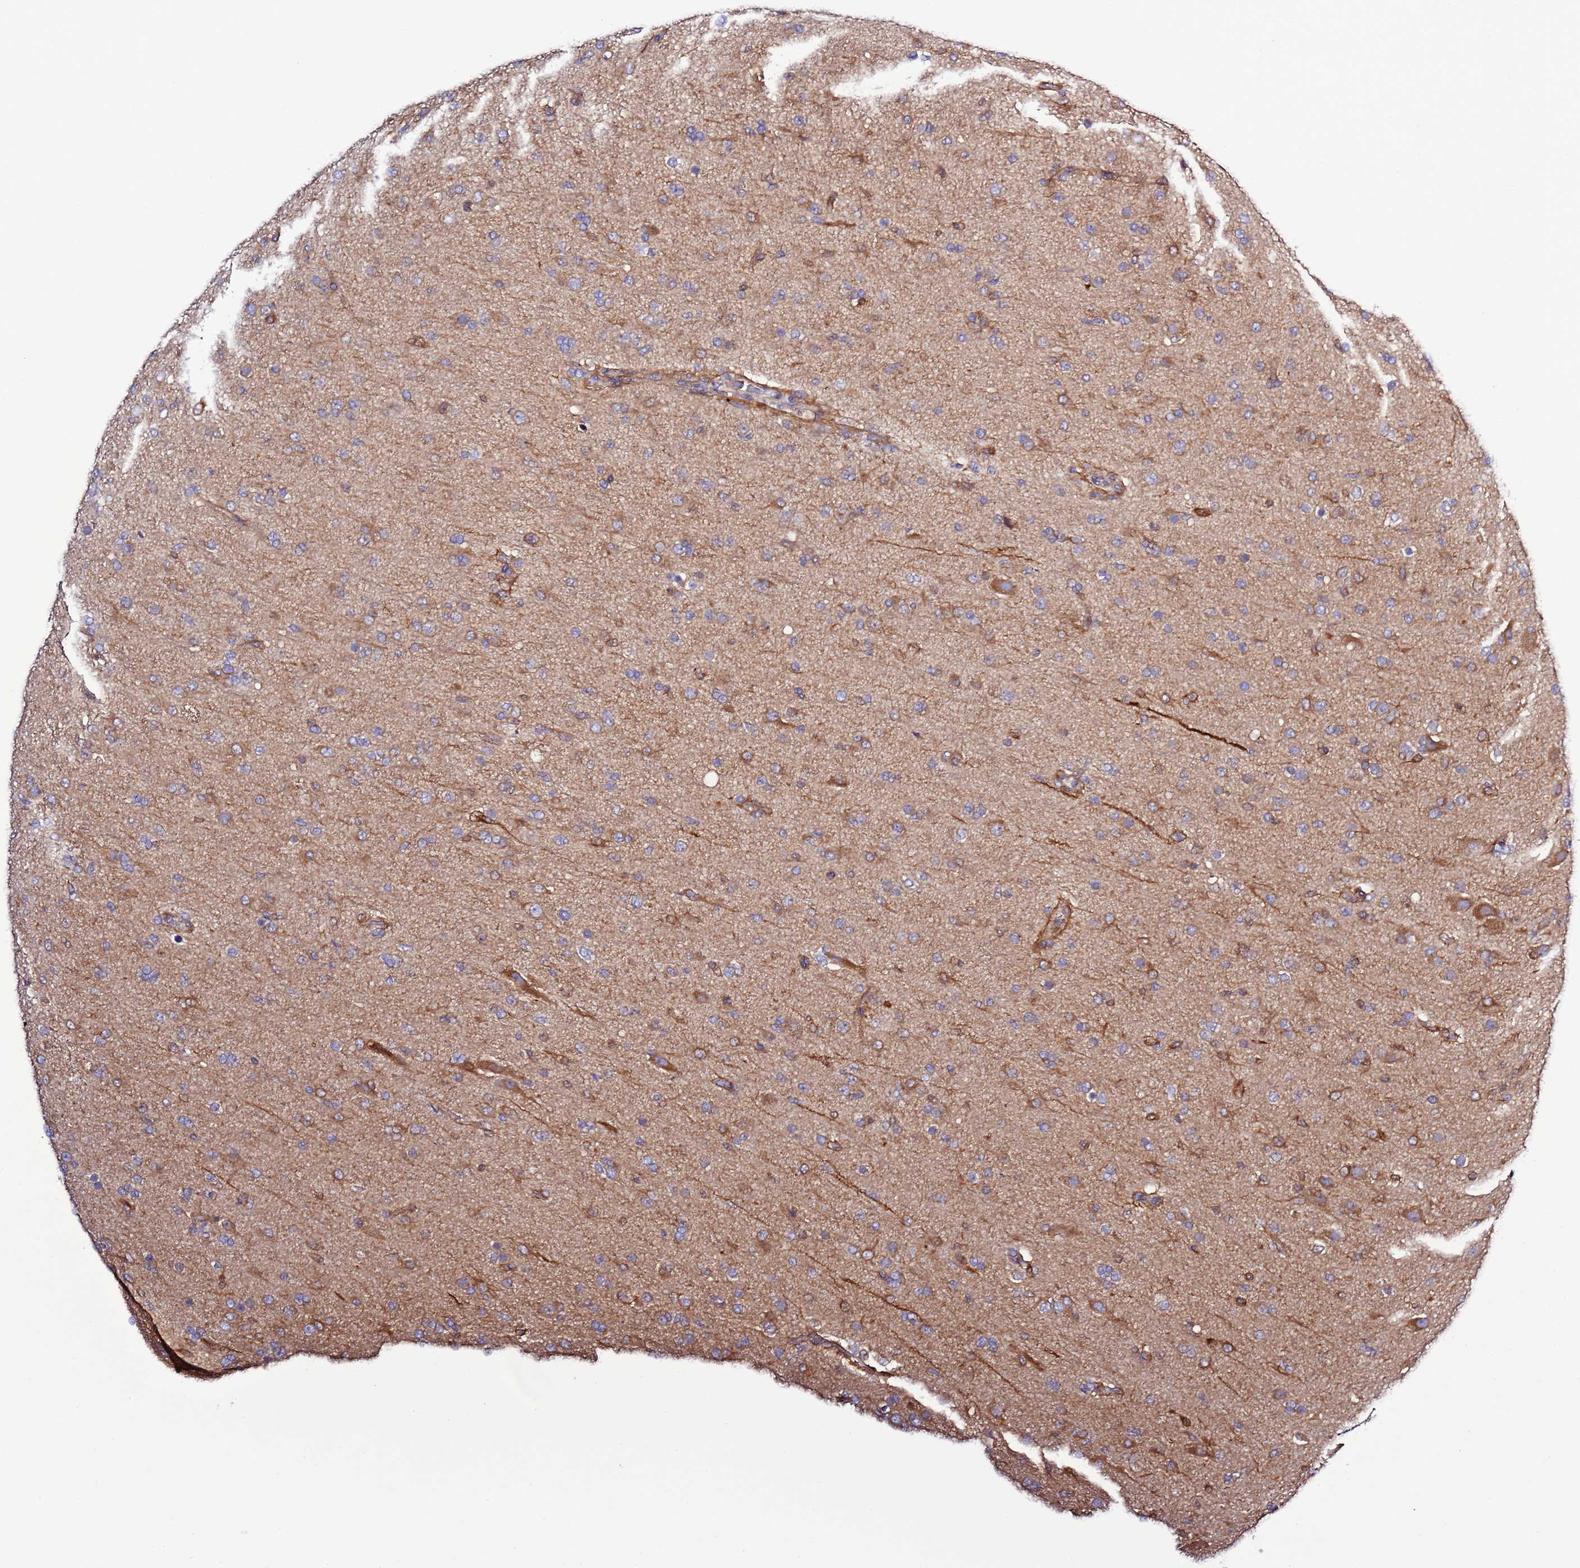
{"staining": {"intensity": "moderate", "quantity": "<25%", "location": "cytoplasmic/membranous"}, "tissue": "glioma", "cell_type": "Tumor cells", "image_type": "cancer", "snomed": [{"axis": "morphology", "description": "Glioma, malignant, Low grade"}, {"axis": "topography", "description": "Brain"}], "caption": "Immunohistochemical staining of human glioma exhibits low levels of moderate cytoplasmic/membranous expression in about <25% of tumor cells.", "gene": "SPCS1", "patient": {"sex": "male", "age": 65}}